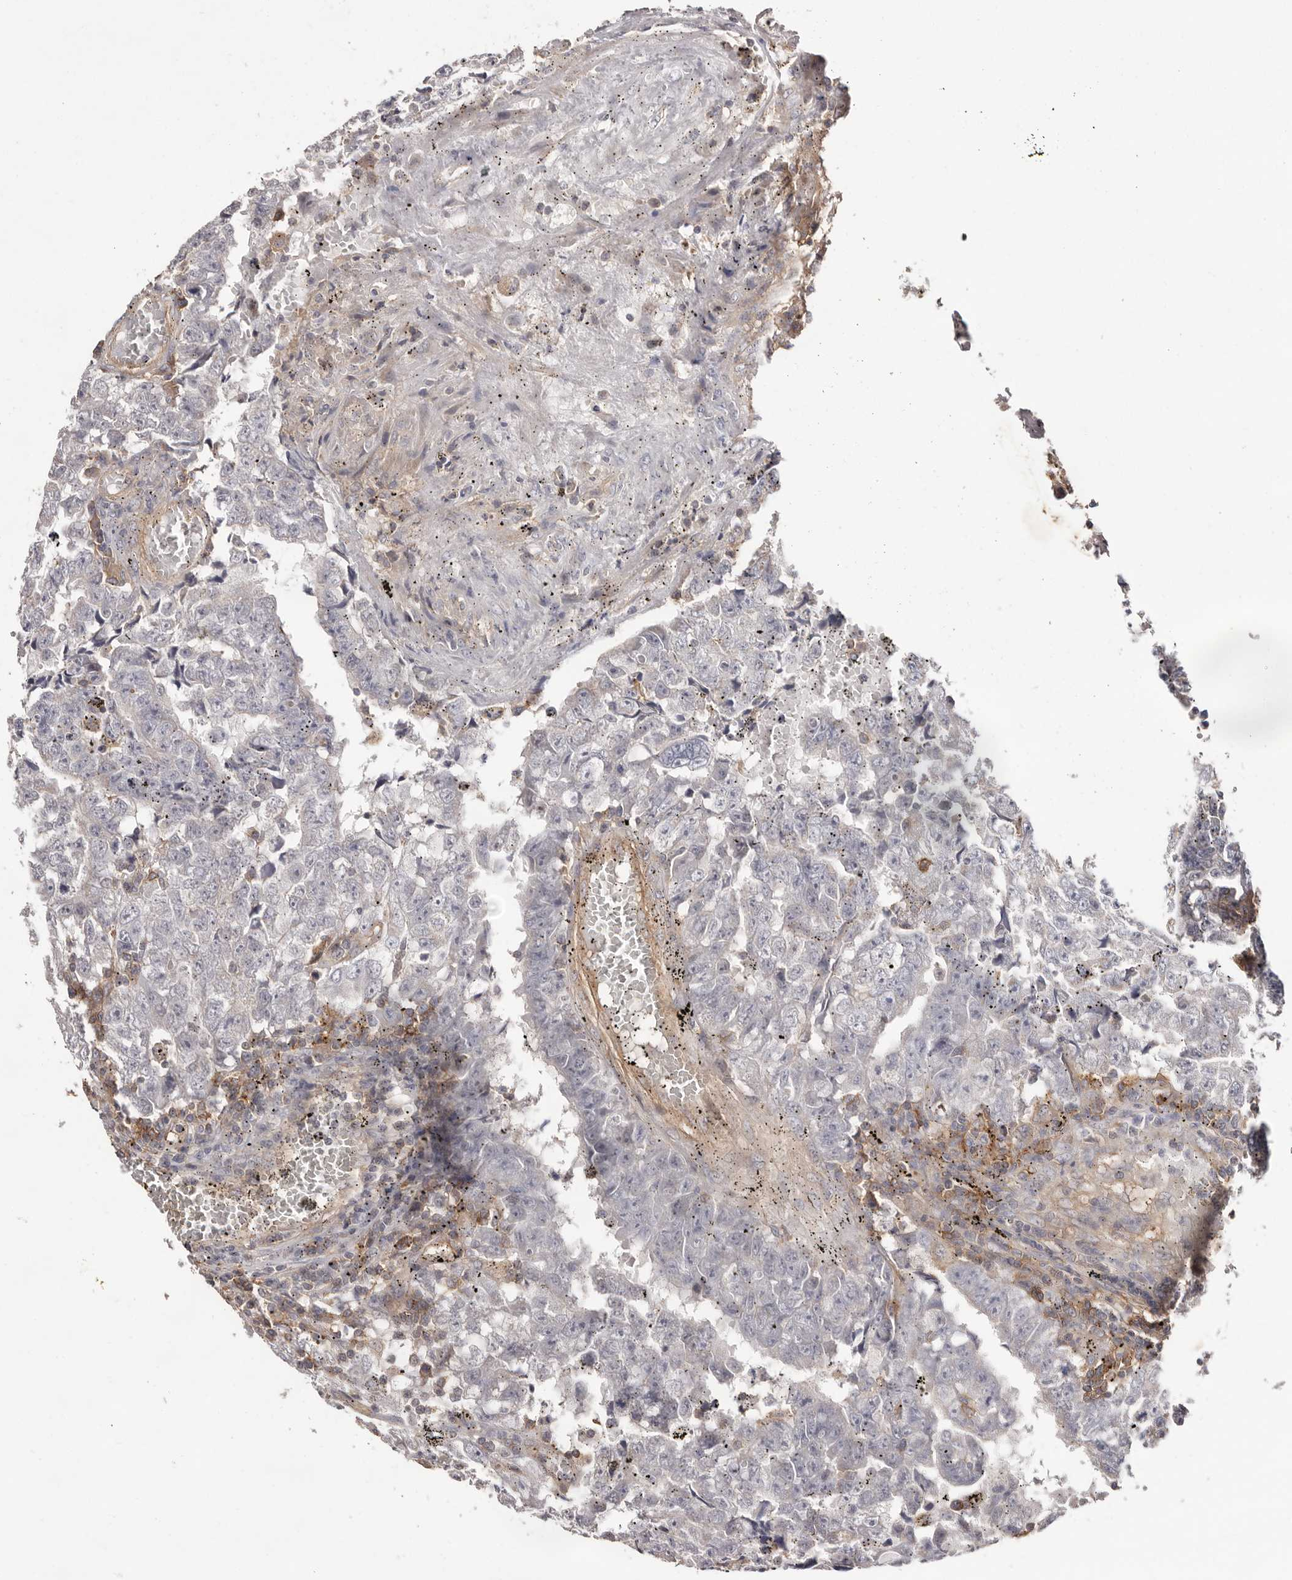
{"staining": {"intensity": "negative", "quantity": "none", "location": "none"}, "tissue": "testis cancer", "cell_type": "Tumor cells", "image_type": "cancer", "snomed": [{"axis": "morphology", "description": "Carcinoma, Embryonal, NOS"}, {"axis": "topography", "description": "Testis"}], "caption": "A high-resolution photomicrograph shows immunohistochemistry staining of testis embryonal carcinoma, which demonstrates no significant positivity in tumor cells.", "gene": "MMACHC", "patient": {"sex": "male", "age": 25}}